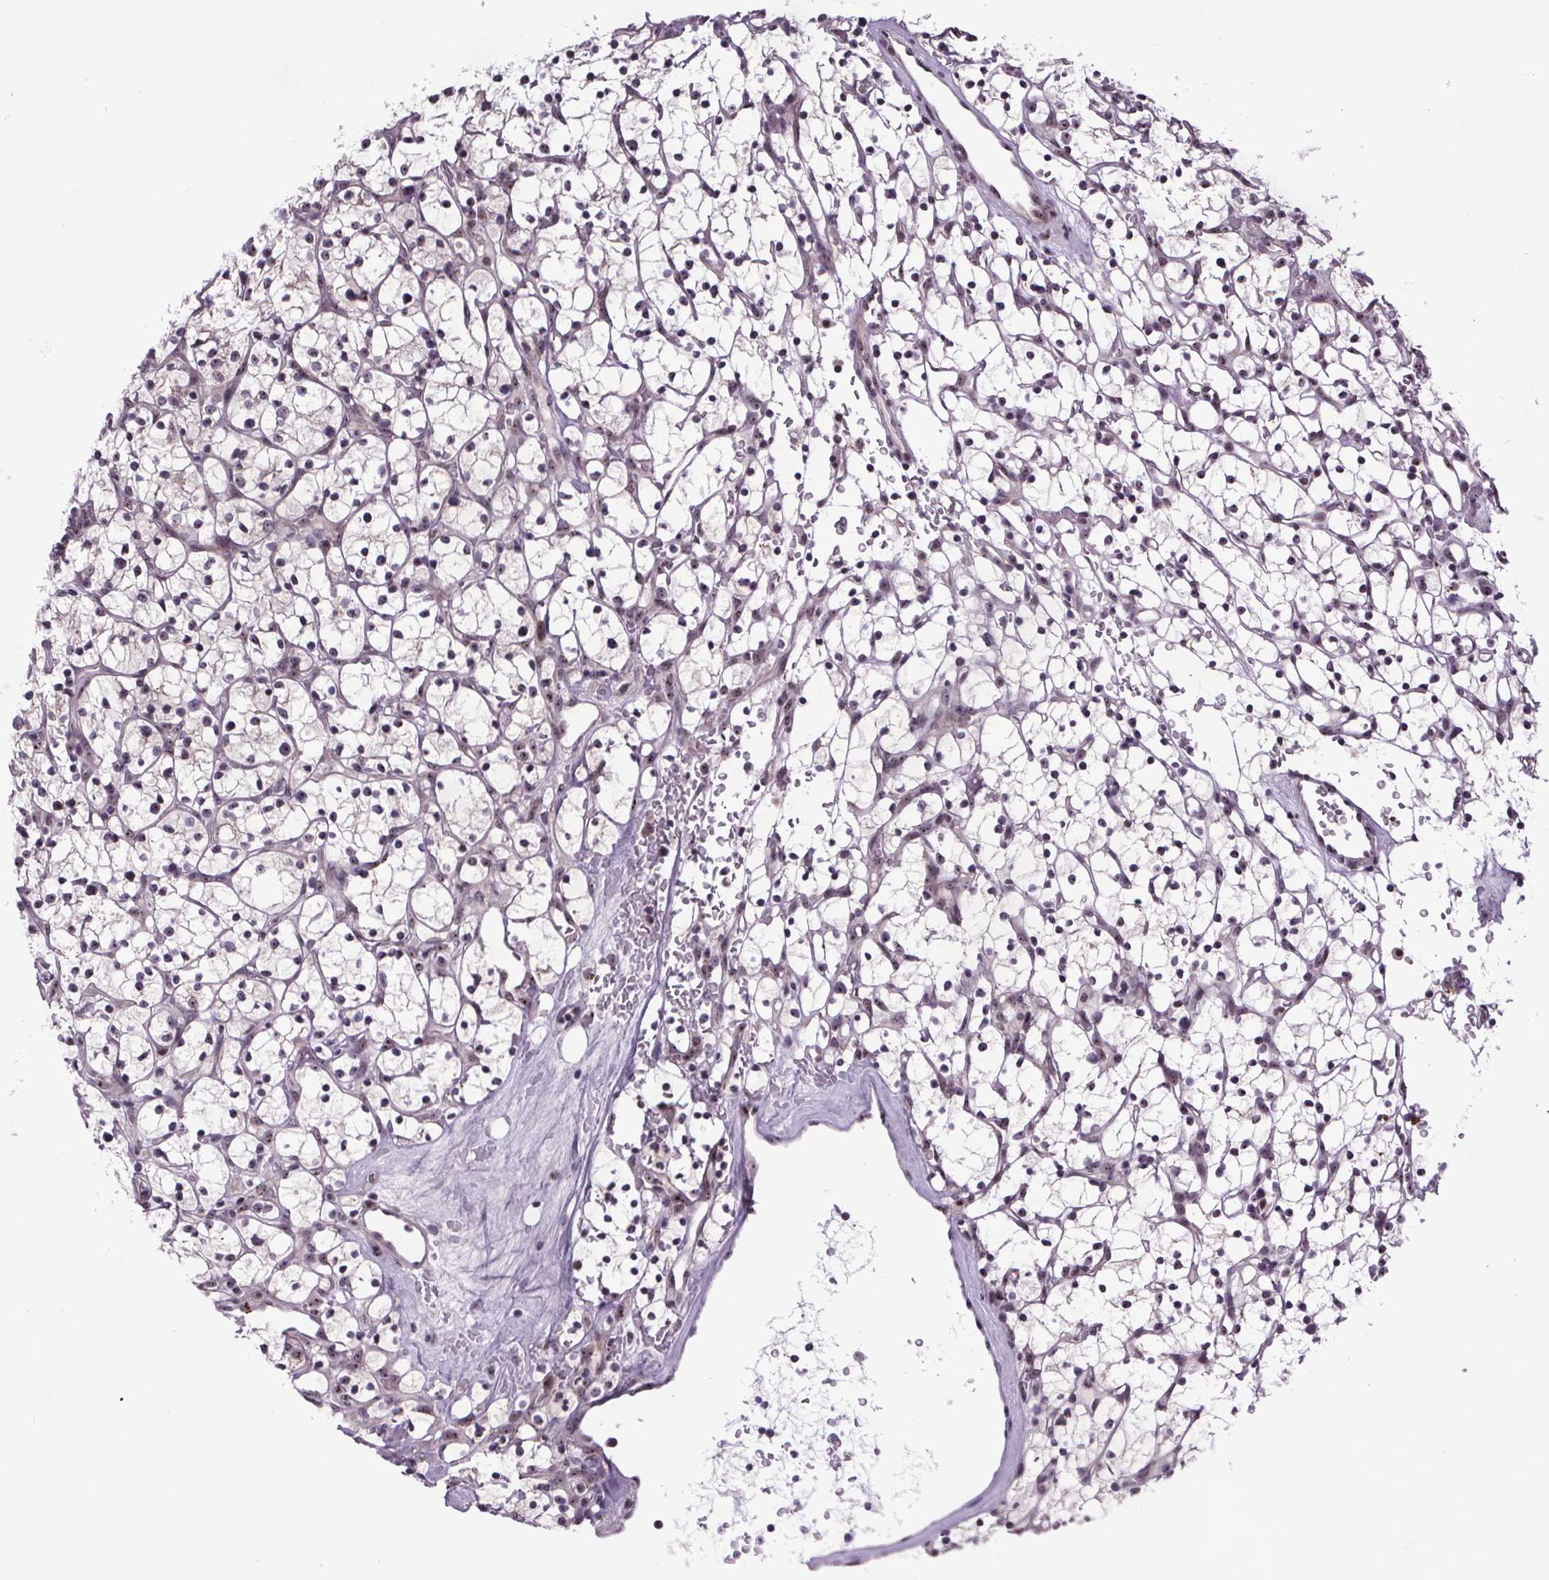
{"staining": {"intensity": "negative", "quantity": "<25%", "location": "nuclear"}, "tissue": "renal cancer", "cell_type": "Tumor cells", "image_type": "cancer", "snomed": [{"axis": "morphology", "description": "Adenocarcinoma, NOS"}, {"axis": "topography", "description": "Kidney"}], "caption": "A micrograph of renal cancer (adenocarcinoma) stained for a protein reveals no brown staining in tumor cells.", "gene": "ATMIN", "patient": {"sex": "female", "age": 64}}